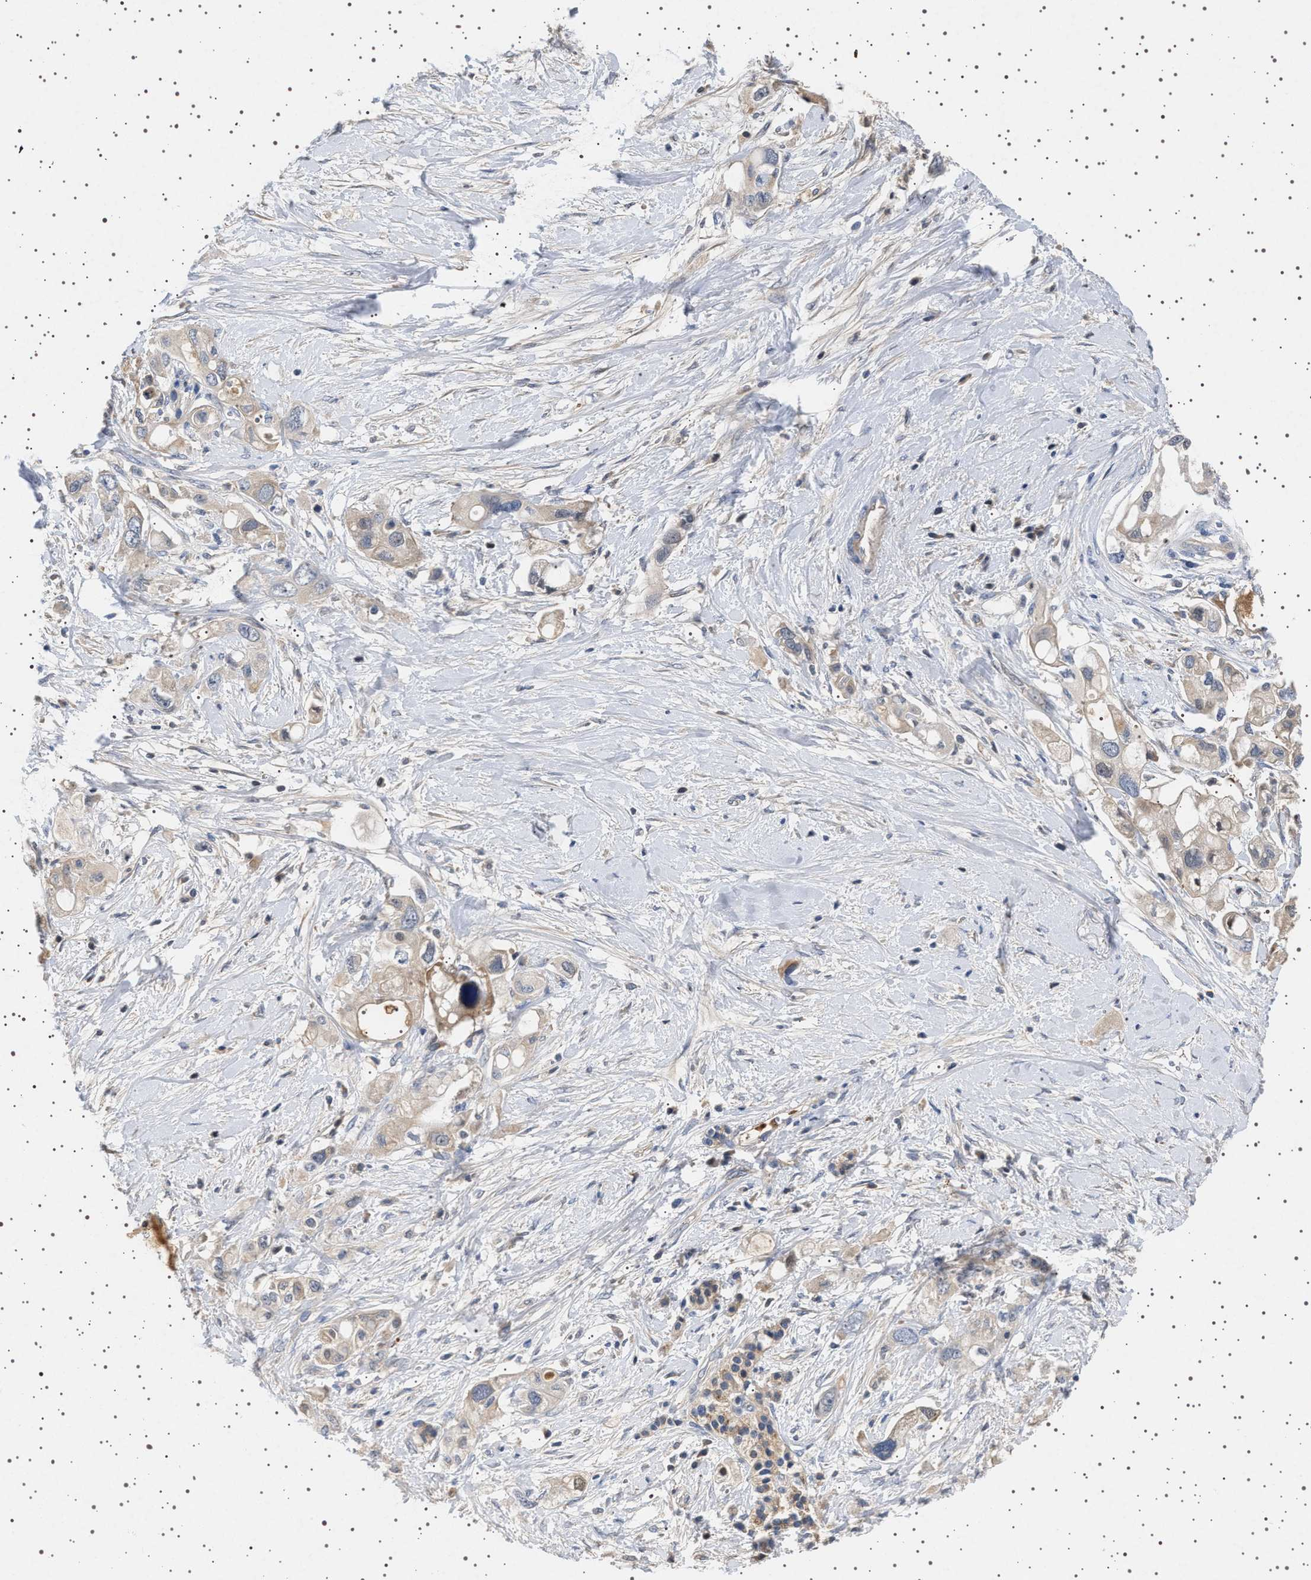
{"staining": {"intensity": "negative", "quantity": "none", "location": "none"}, "tissue": "pancreatic cancer", "cell_type": "Tumor cells", "image_type": "cancer", "snomed": [{"axis": "morphology", "description": "Adenocarcinoma, NOS"}, {"axis": "topography", "description": "Pancreas"}], "caption": "High magnification brightfield microscopy of pancreatic cancer stained with DAB (brown) and counterstained with hematoxylin (blue): tumor cells show no significant staining. Brightfield microscopy of immunohistochemistry stained with DAB (brown) and hematoxylin (blue), captured at high magnification.", "gene": "FICD", "patient": {"sex": "female", "age": 56}}